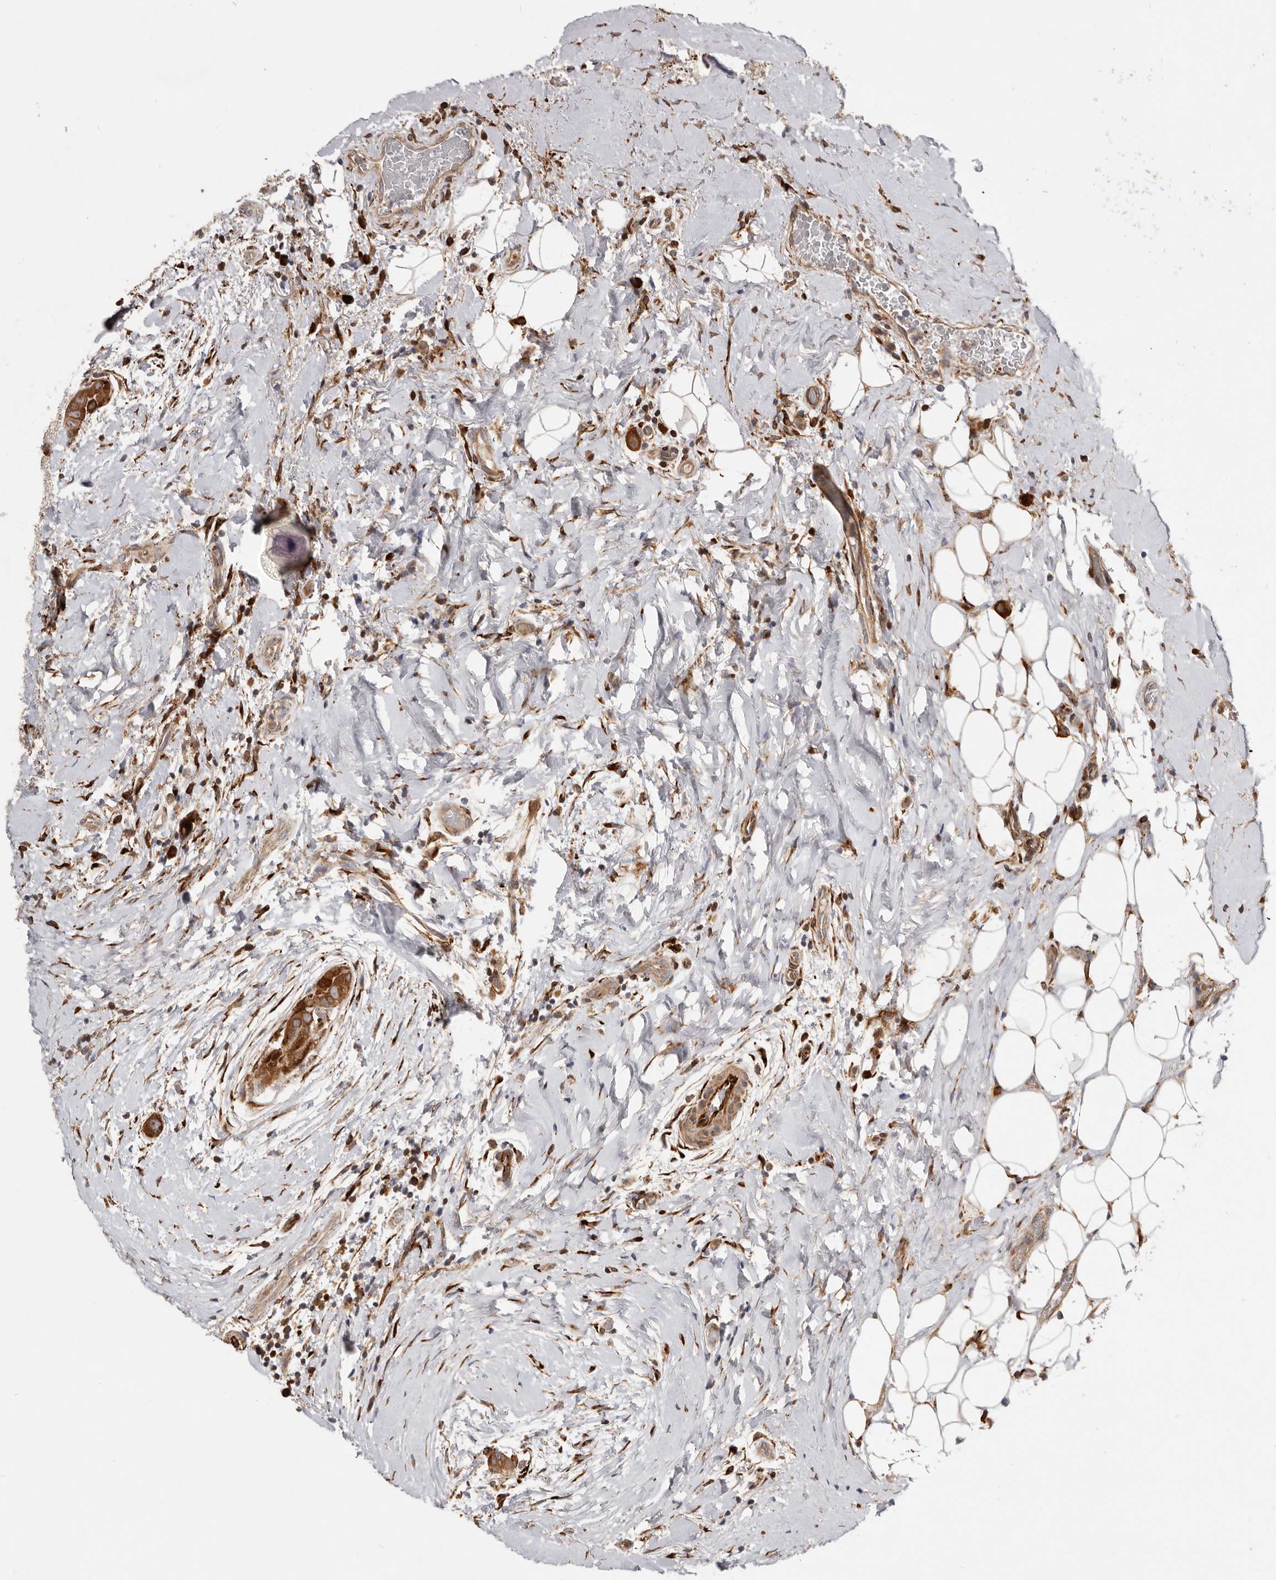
{"staining": {"intensity": "strong", "quantity": ">75%", "location": "cytoplasmic/membranous"}, "tissue": "thyroid cancer", "cell_type": "Tumor cells", "image_type": "cancer", "snomed": [{"axis": "morphology", "description": "Papillary adenocarcinoma, NOS"}, {"axis": "topography", "description": "Thyroid gland"}], "caption": "Approximately >75% of tumor cells in thyroid cancer reveal strong cytoplasmic/membranous protein positivity as visualized by brown immunohistochemical staining.", "gene": "WDTC1", "patient": {"sex": "male", "age": 33}}